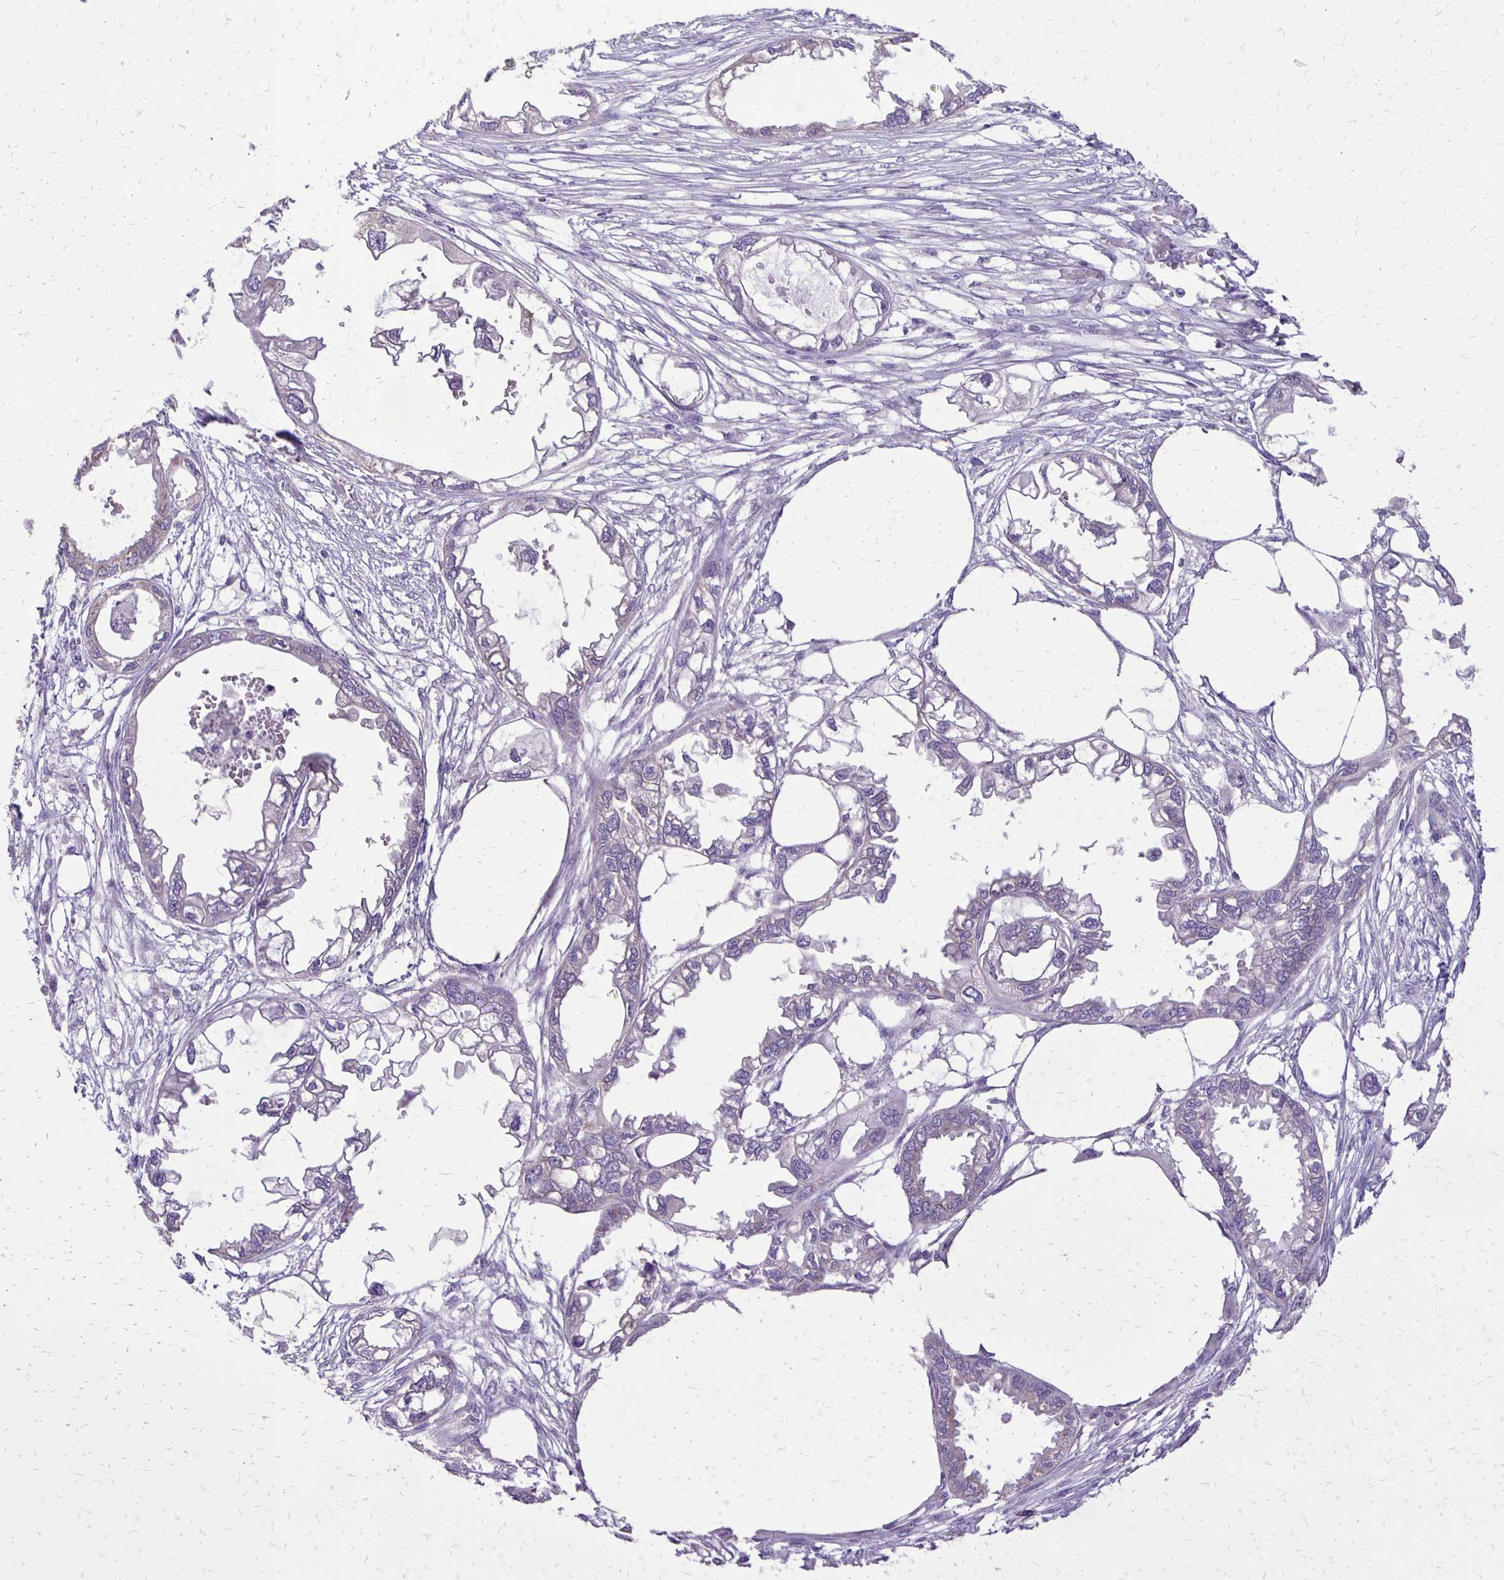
{"staining": {"intensity": "negative", "quantity": "none", "location": "none"}, "tissue": "endometrial cancer", "cell_type": "Tumor cells", "image_type": "cancer", "snomed": [{"axis": "morphology", "description": "Adenocarcinoma, NOS"}, {"axis": "morphology", "description": "Adenocarcinoma, metastatic, NOS"}, {"axis": "topography", "description": "Adipose tissue"}, {"axis": "topography", "description": "Endometrium"}], "caption": "This histopathology image is of metastatic adenocarcinoma (endometrial) stained with immunohistochemistry (IHC) to label a protein in brown with the nuclei are counter-stained blue. There is no staining in tumor cells.", "gene": "ANKRD45", "patient": {"sex": "female", "age": 67}}